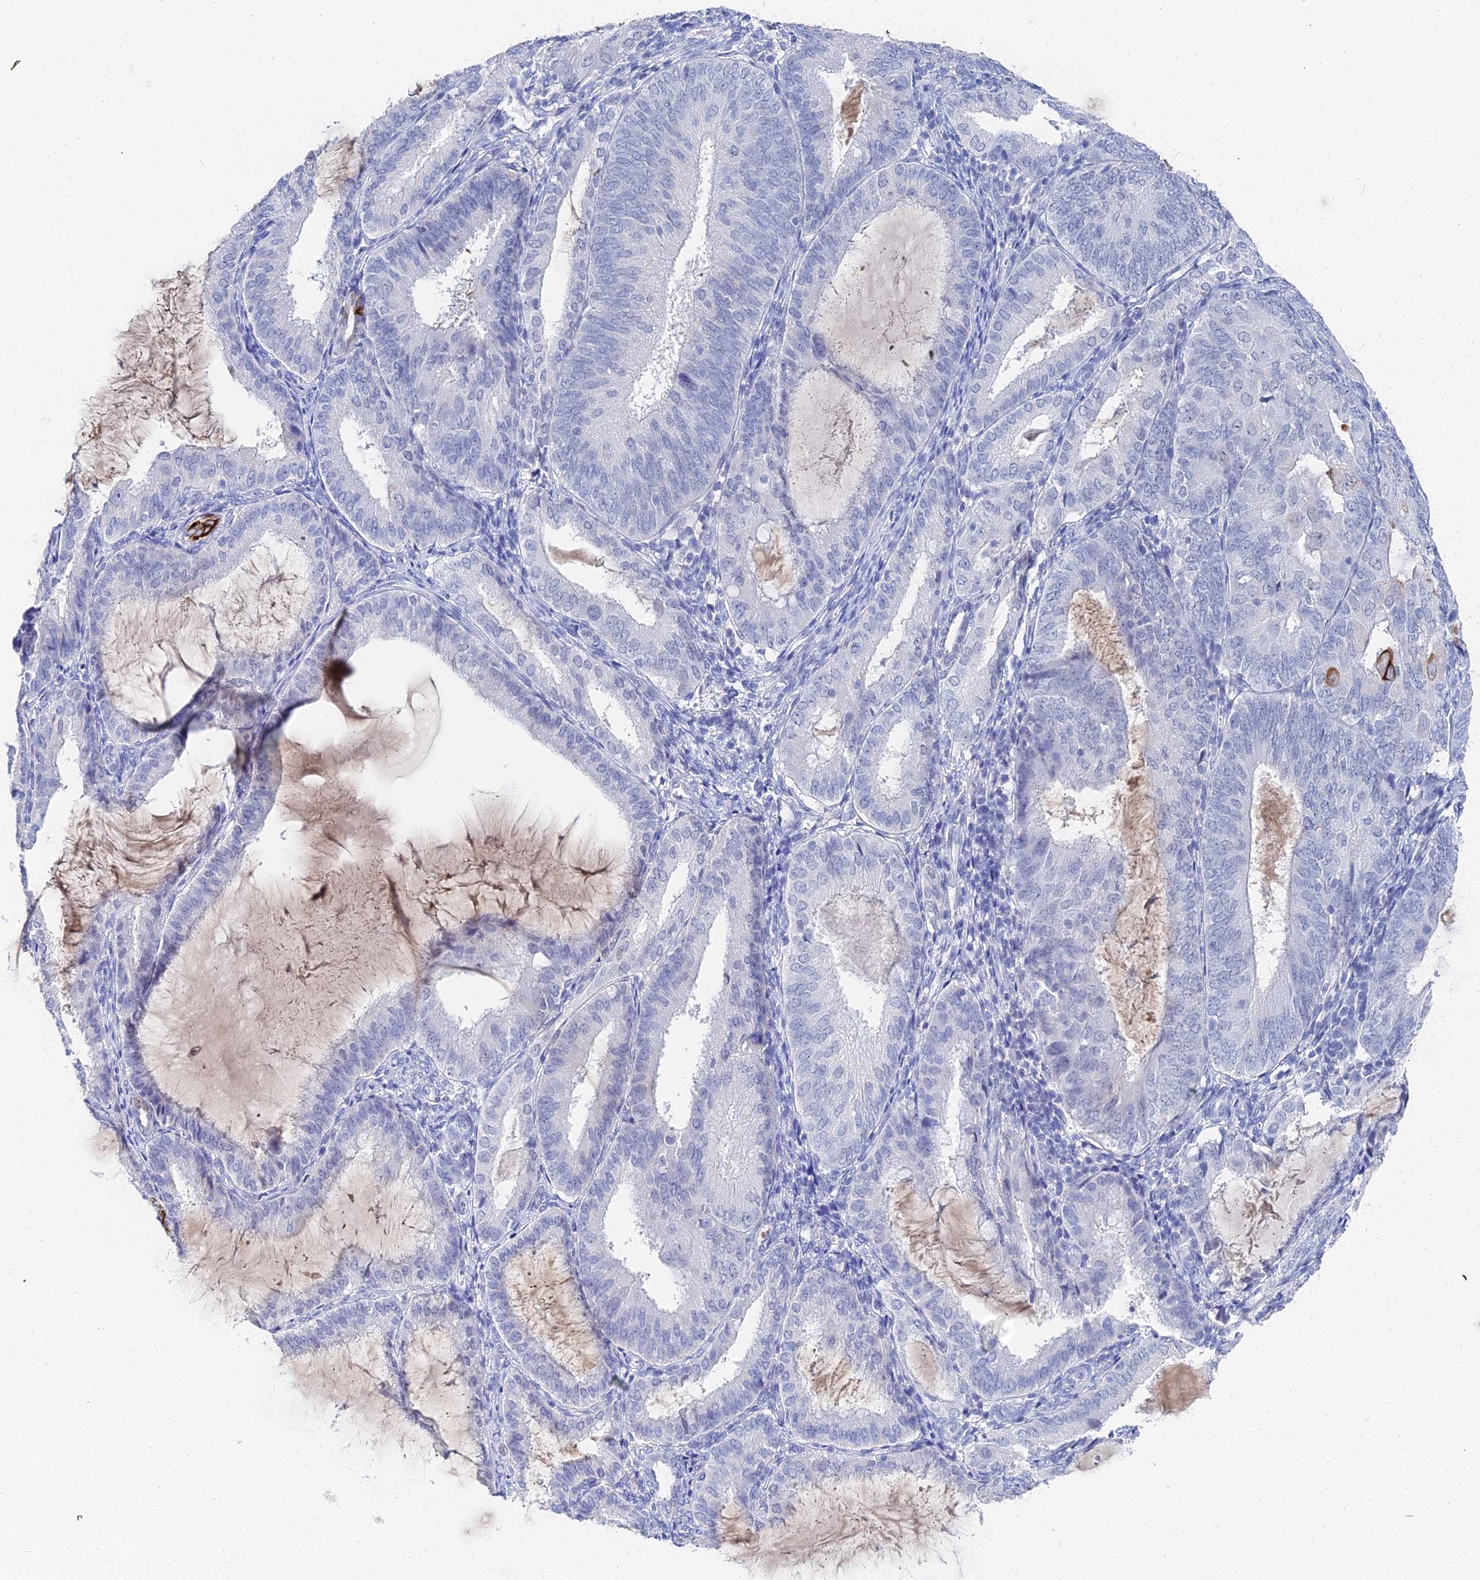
{"staining": {"intensity": "negative", "quantity": "none", "location": "none"}, "tissue": "endometrial cancer", "cell_type": "Tumor cells", "image_type": "cancer", "snomed": [{"axis": "morphology", "description": "Adenocarcinoma, NOS"}, {"axis": "topography", "description": "Endometrium"}], "caption": "Immunohistochemical staining of endometrial cancer (adenocarcinoma) shows no significant expression in tumor cells.", "gene": "KRT17", "patient": {"sex": "female", "age": 81}}